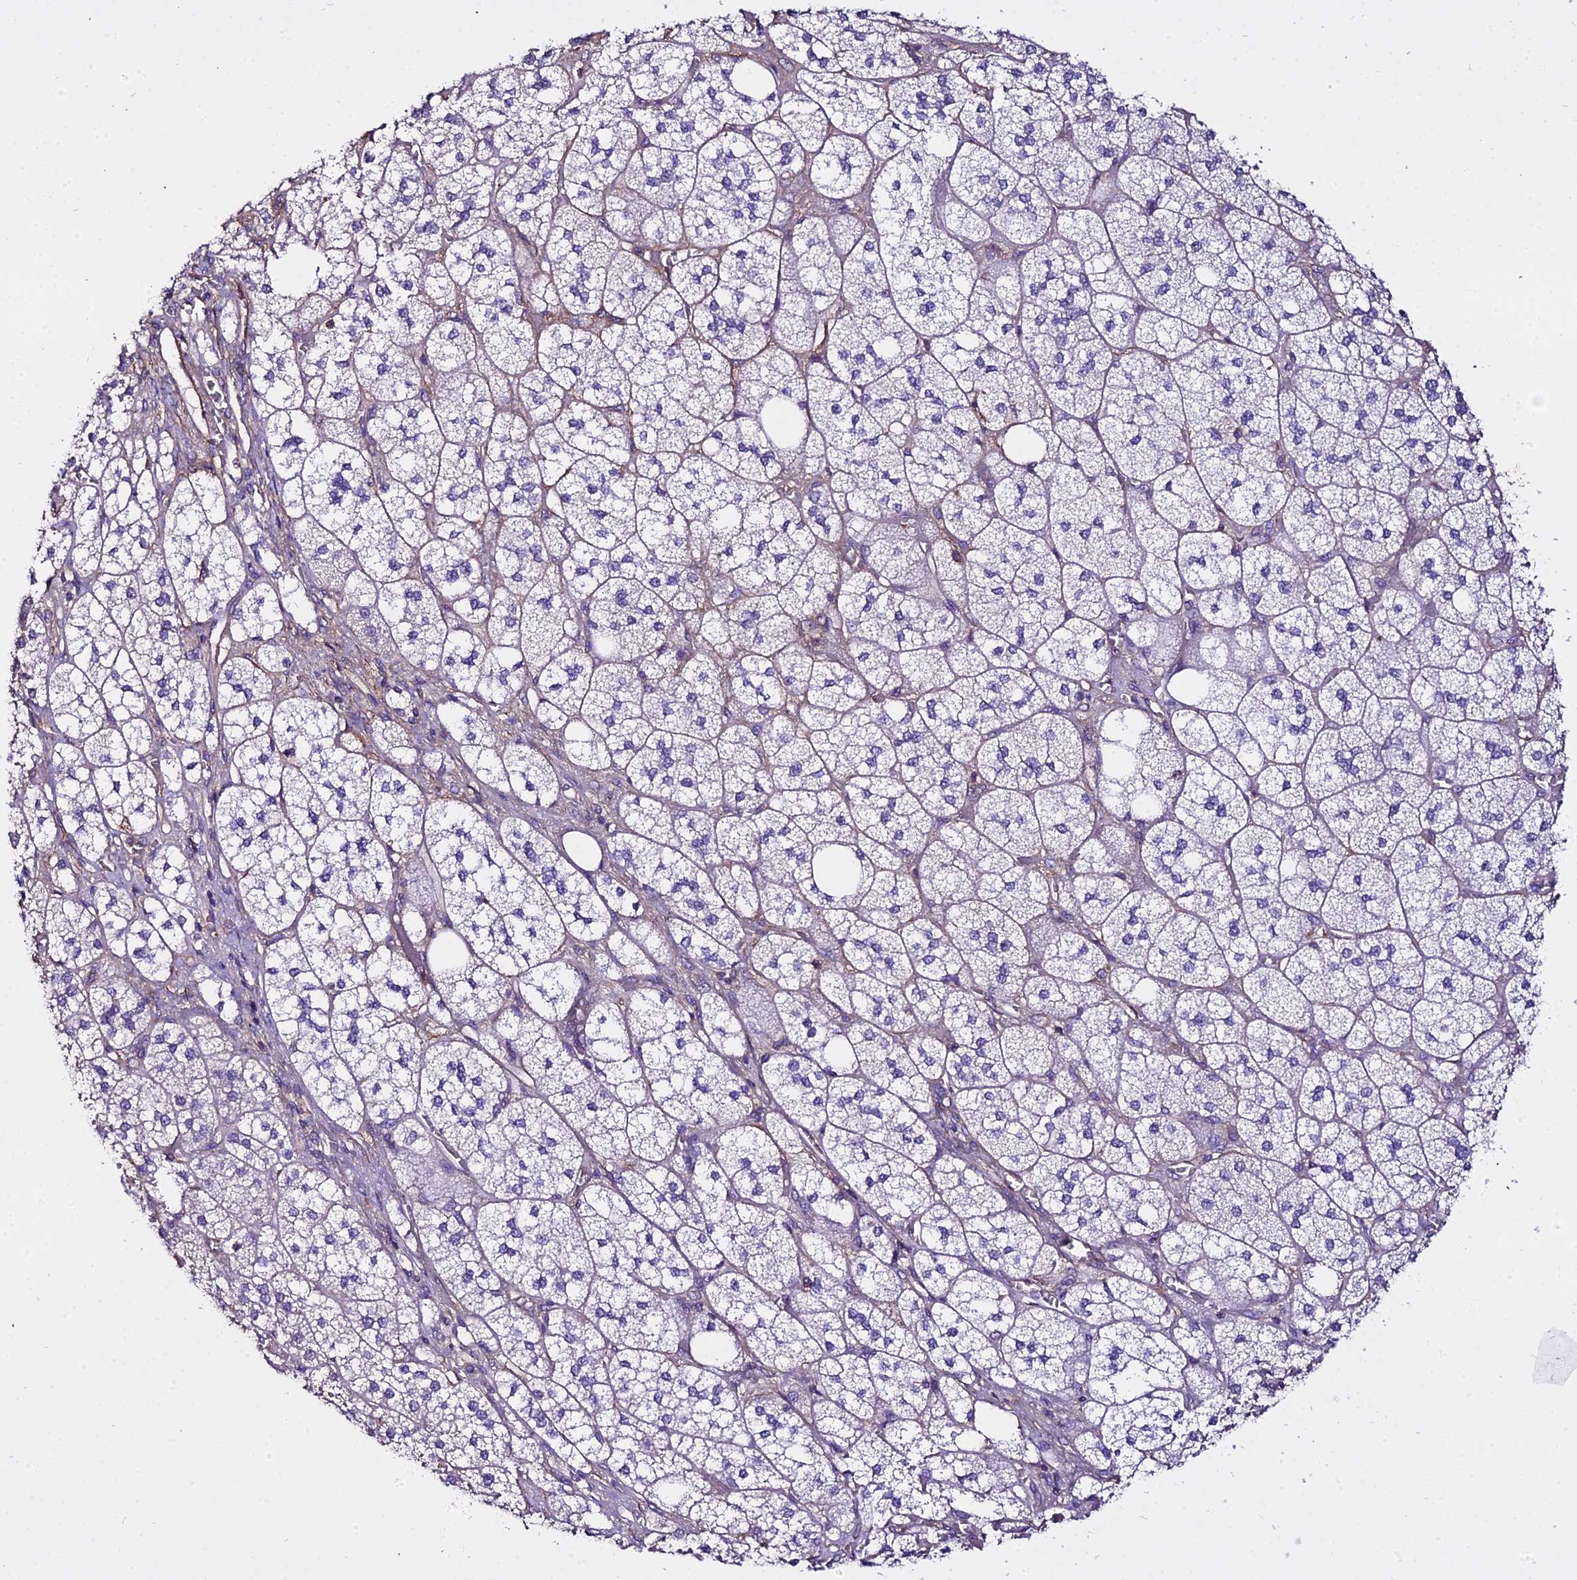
{"staining": {"intensity": "negative", "quantity": "none", "location": "none"}, "tissue": "adrenal gland", "cell_type": "Glandular cells", "image_type": "normal", "snomed": [{"axis": "morphology", "description": "Normal tissue, NOS"}, {"axis": "topography", "description": "Adrenal gland"}], "caption": "Immunohistochemistry (IHC) of unremarkable human adrenal gland exhibits no positivity in glandular cells.", "gene": "GLYAT", "patient": {"sex": "male", "age": 61}}